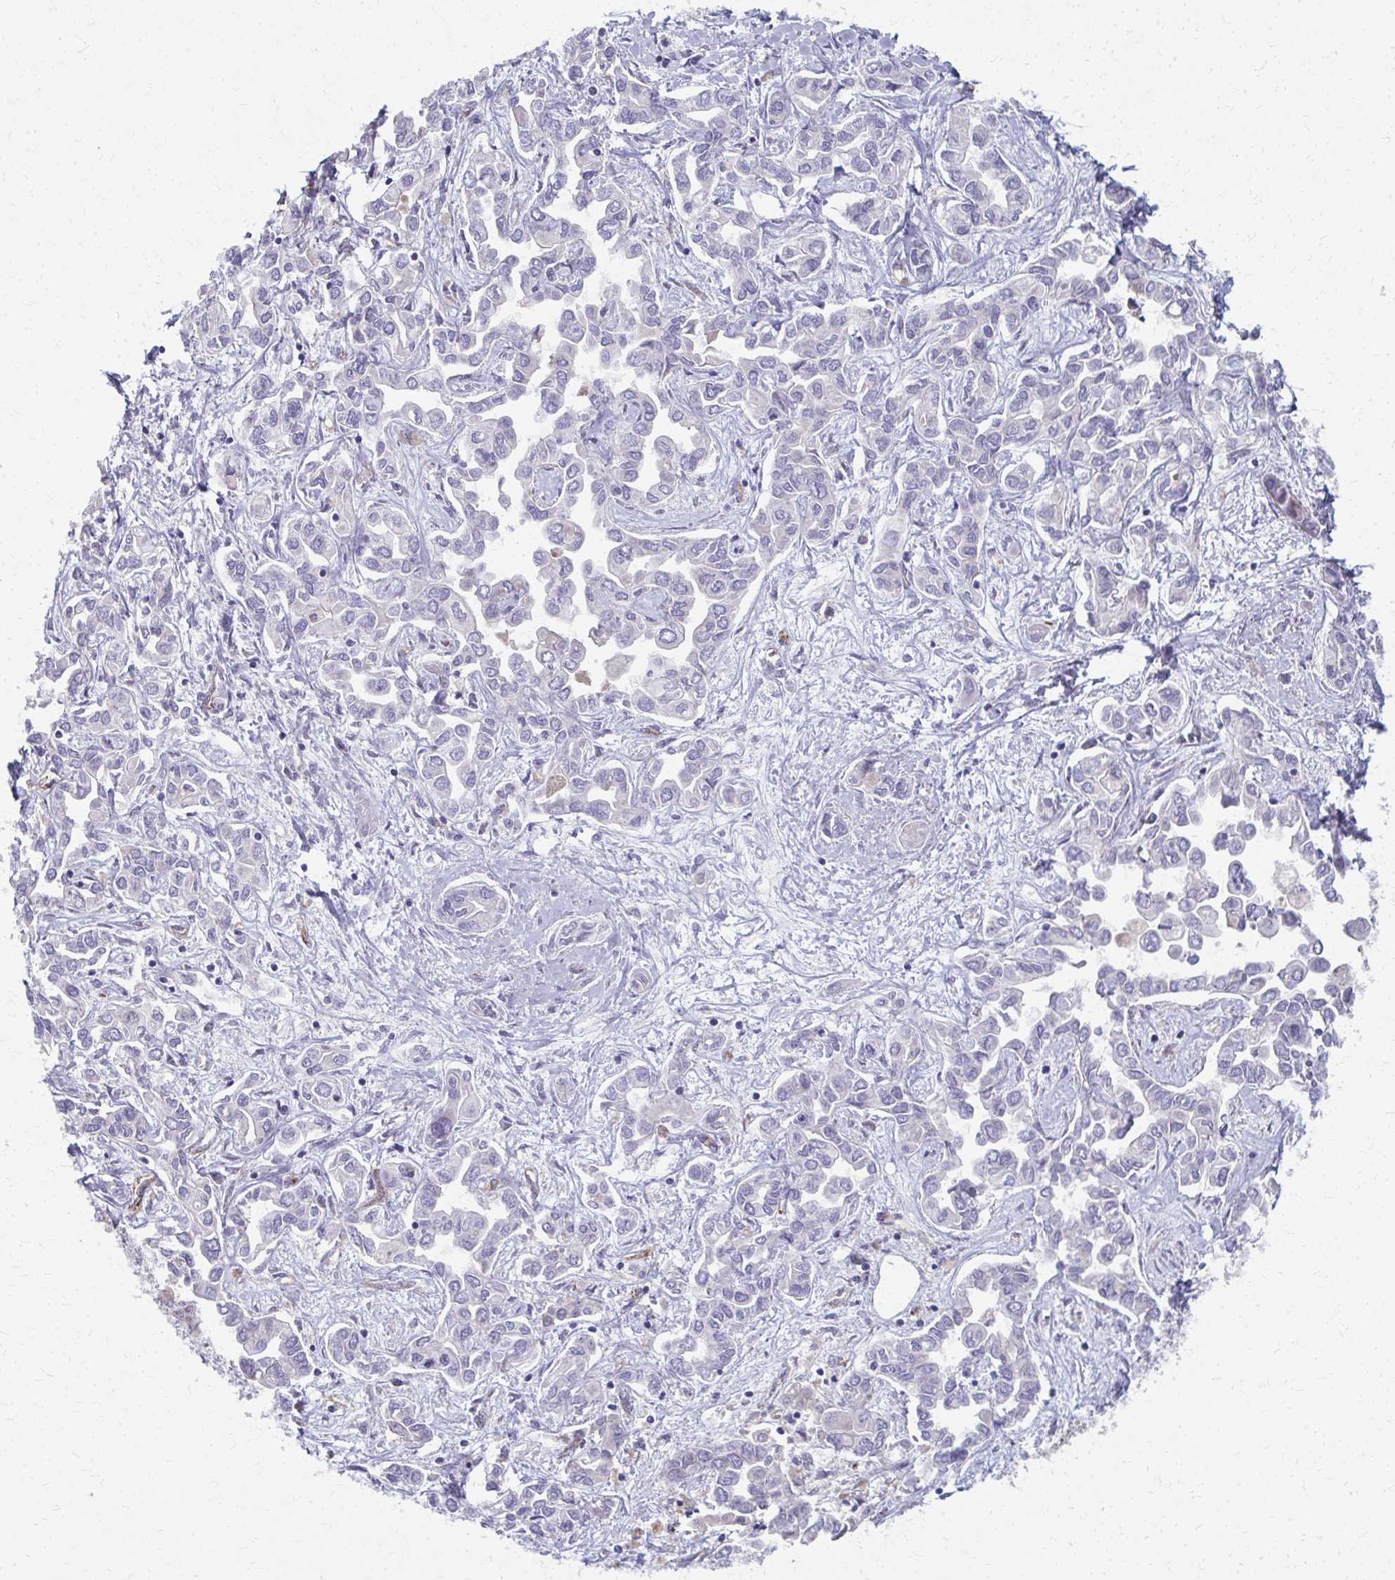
{"staining": {"intensity": "negative", "quantity": "none", "location": "none"}, "tissue": "liver cancer", "cell_type": "Tumor cells", "image_type": "cancer", "snomed": [{"axis": "morphology", "description": "Cholangiocarcinoma"}, {"axis": "topography", "description": "Liver"}], "caption": "This is an immunohistochemistry (IHC) histopathology image of human liver cholangiocarcinoma. There is no staining in tumor cells.", "gene": "ADIPOQ", "patient": {"sex": "female", "age": 64}}